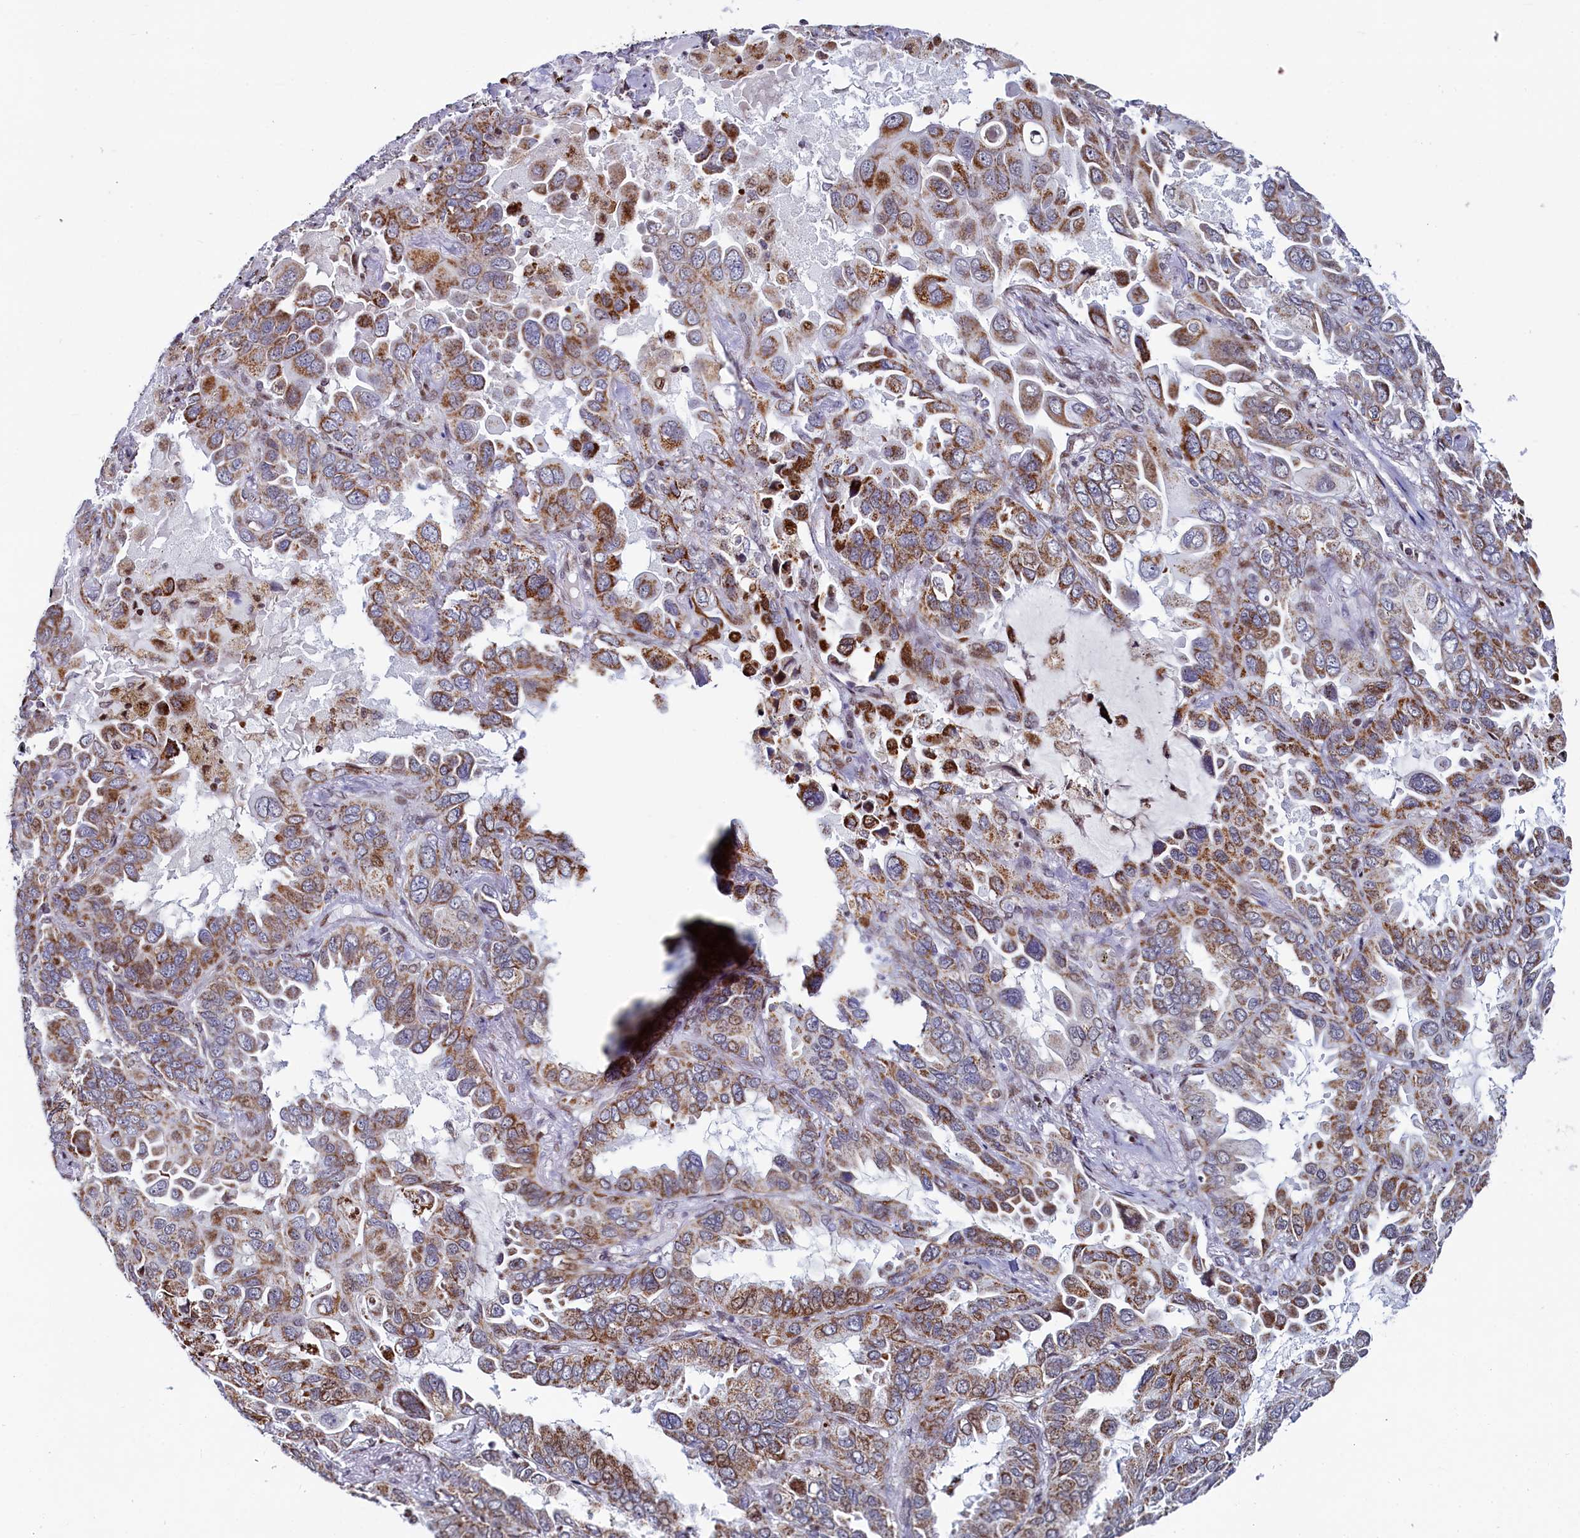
{"staining": {"intensity": "moderate", "quantity": ">75%", "location": "cytoplasmic/membranous"}, "tissue": "lung cancer", "cell_type": "Tumor cells", "image_type": "cancer", "snomed": [{"axis": "morphology", "description": "Adenocarcinoma, NOS"}, {"axis": "topography", "description": "Lung"}], "caption": "A brown stain shows moderate cytoplasmic/membranous staining of a protein in lung cancer tumor cells. (IHC, brightfield microscopy, high magnification).", "gene": "HDGFL3", "patient": {"sex": "male", "age": 64}}